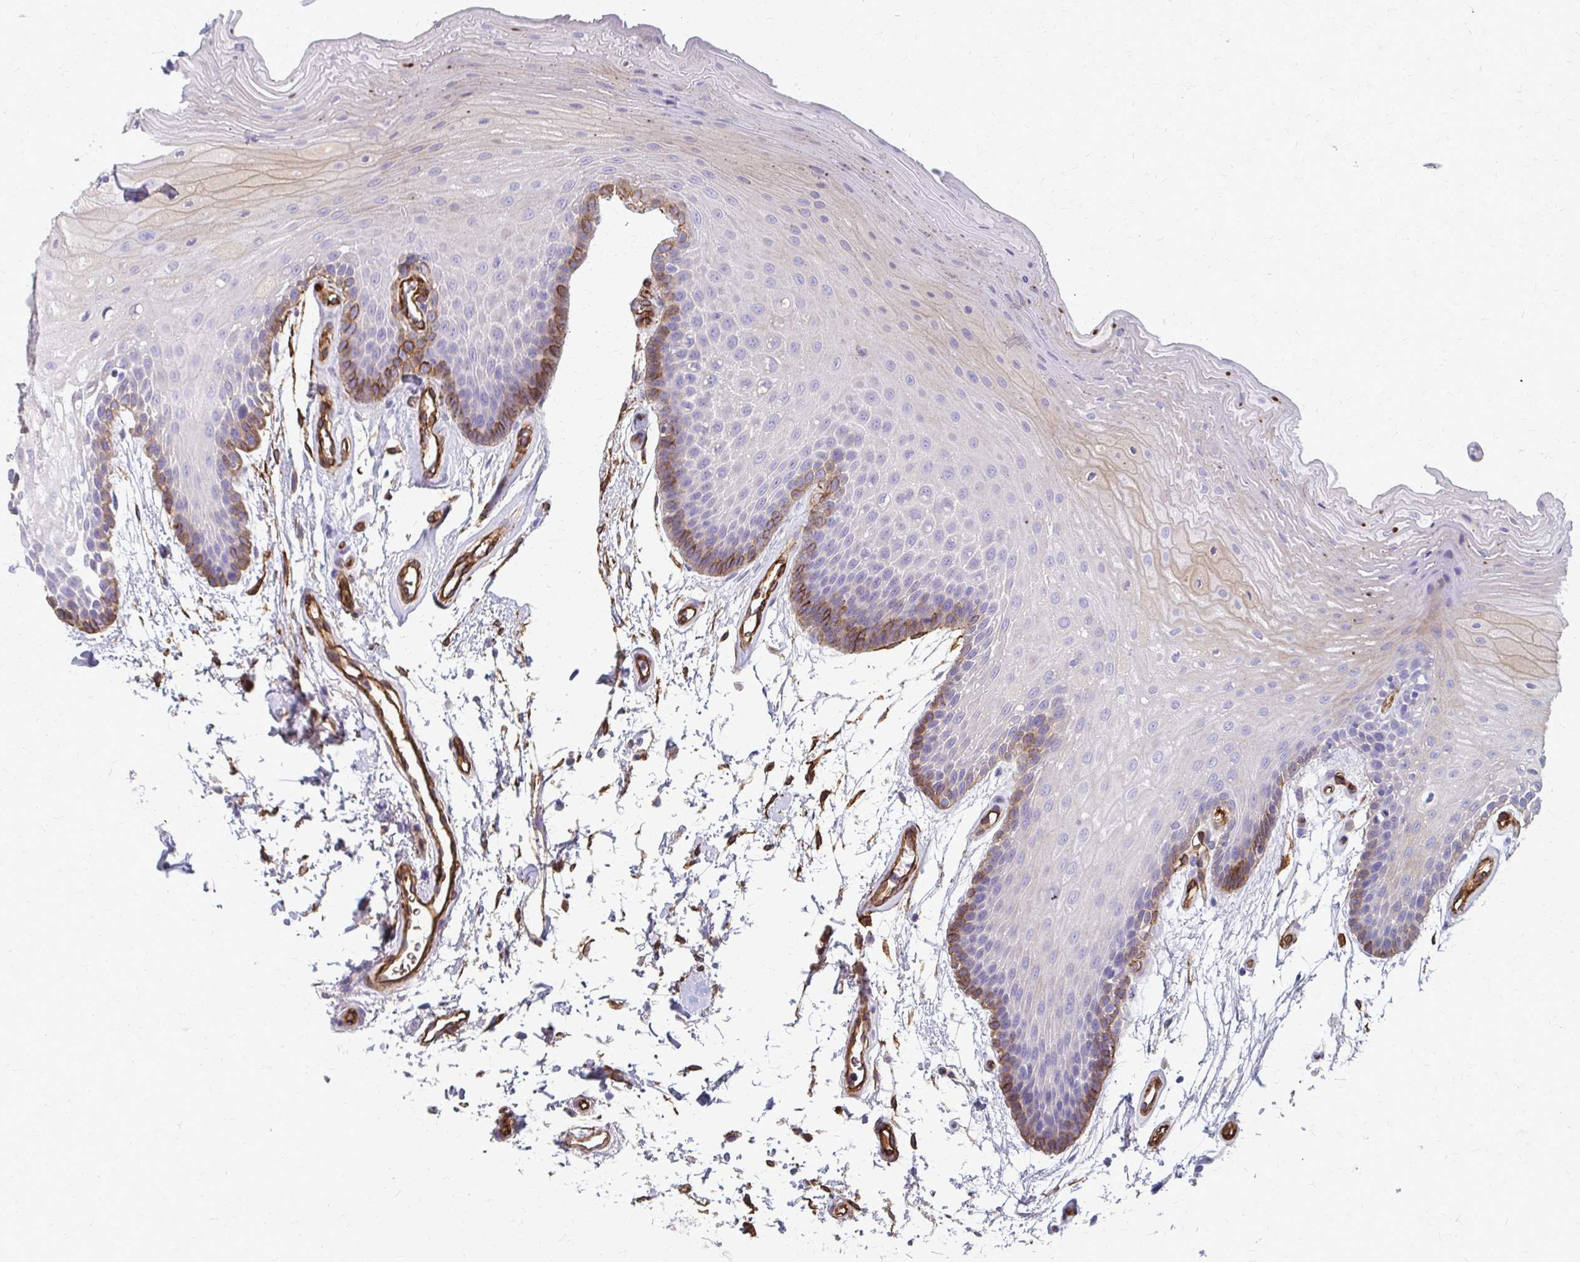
{"staining": {"intensity": "moderate", "quantity": "<25%", "location": "cytoplasmic/membranous"}, "tissue": "oral mucosa", "cell_type": "Squamous epithelial cells", "image_type": "normal", "snomed": [{"axis": "morphology", "description": "Normal tissue, NOS"}, {"axis": "morphology", "description": "Squamous cell carcinoma, NOS"}, {"axis": "topography", "description": "Oral tissue"}, {"axis": "topography", "description": "Tounge, NOS"}, {"axis": "topography", "description": "Head-Neck"}], "caption": "This histopathology image exhibits immunohistochemistry (IHC) staining of normal oral mucosa, with low moderate cytoplasmic/membranous positivity in approximately <25% of squamous epithelial cells.", "gene": "ADIPOQ", "patient": {"sex": "male", "age": 62}}